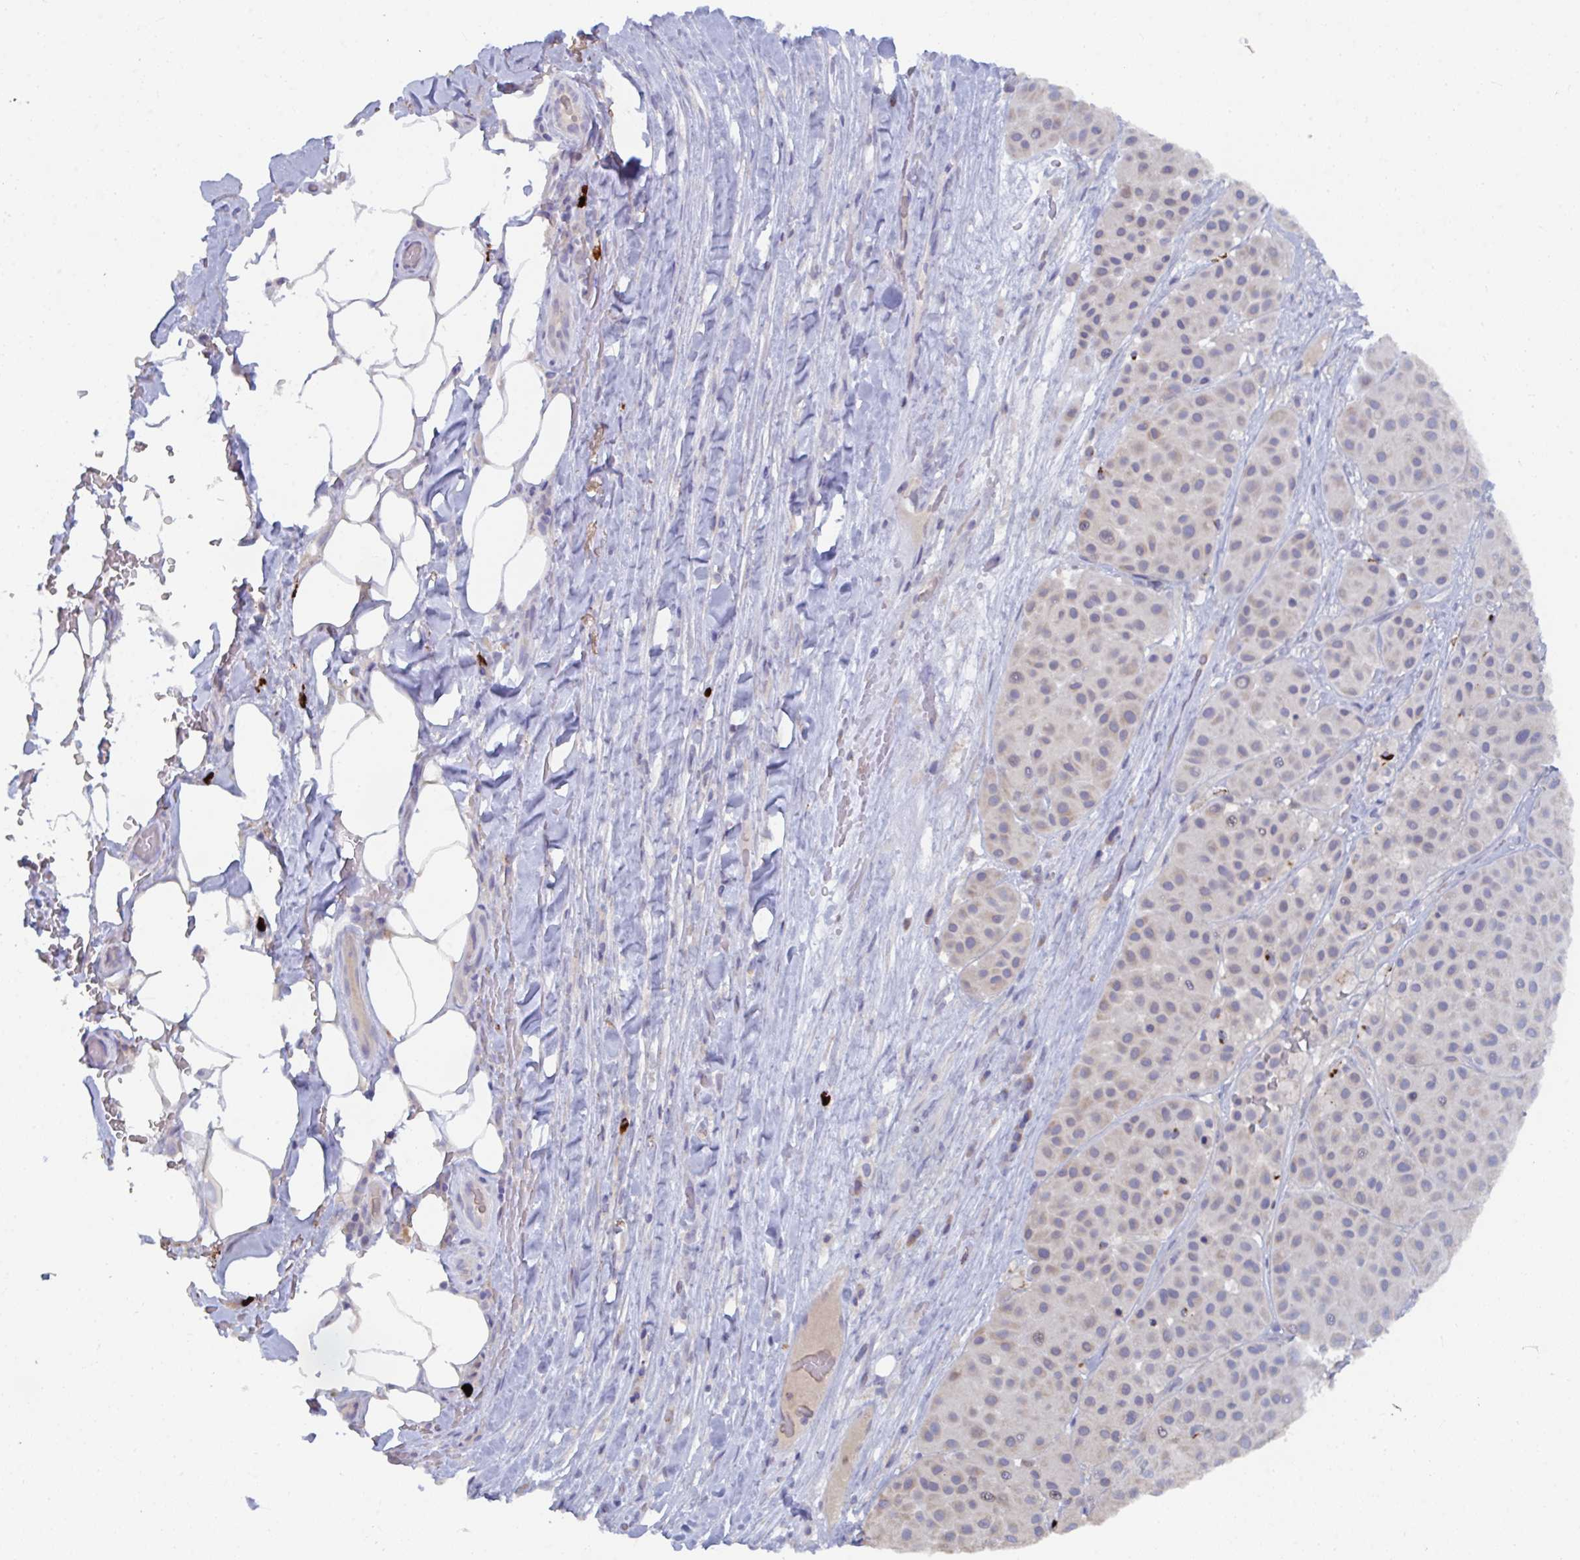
{"staining": {"intensity": "negative", "quantity": "none", "location": "none"}, "tissue": "melanoma", "cell_type": "Tumor cells", "image_type": "cancer", "snomed": [{"axis": "morphology", "description": "Malignant melanoma, Metastatic site"}, {"axis": "topography", "description": "Smooth muscle"}], "caption": "This is an IHC image of melanoma. There is no expression in tumor cells.", "gene": "KCNK5", "patient": {"sex": "male", "age": 41}}